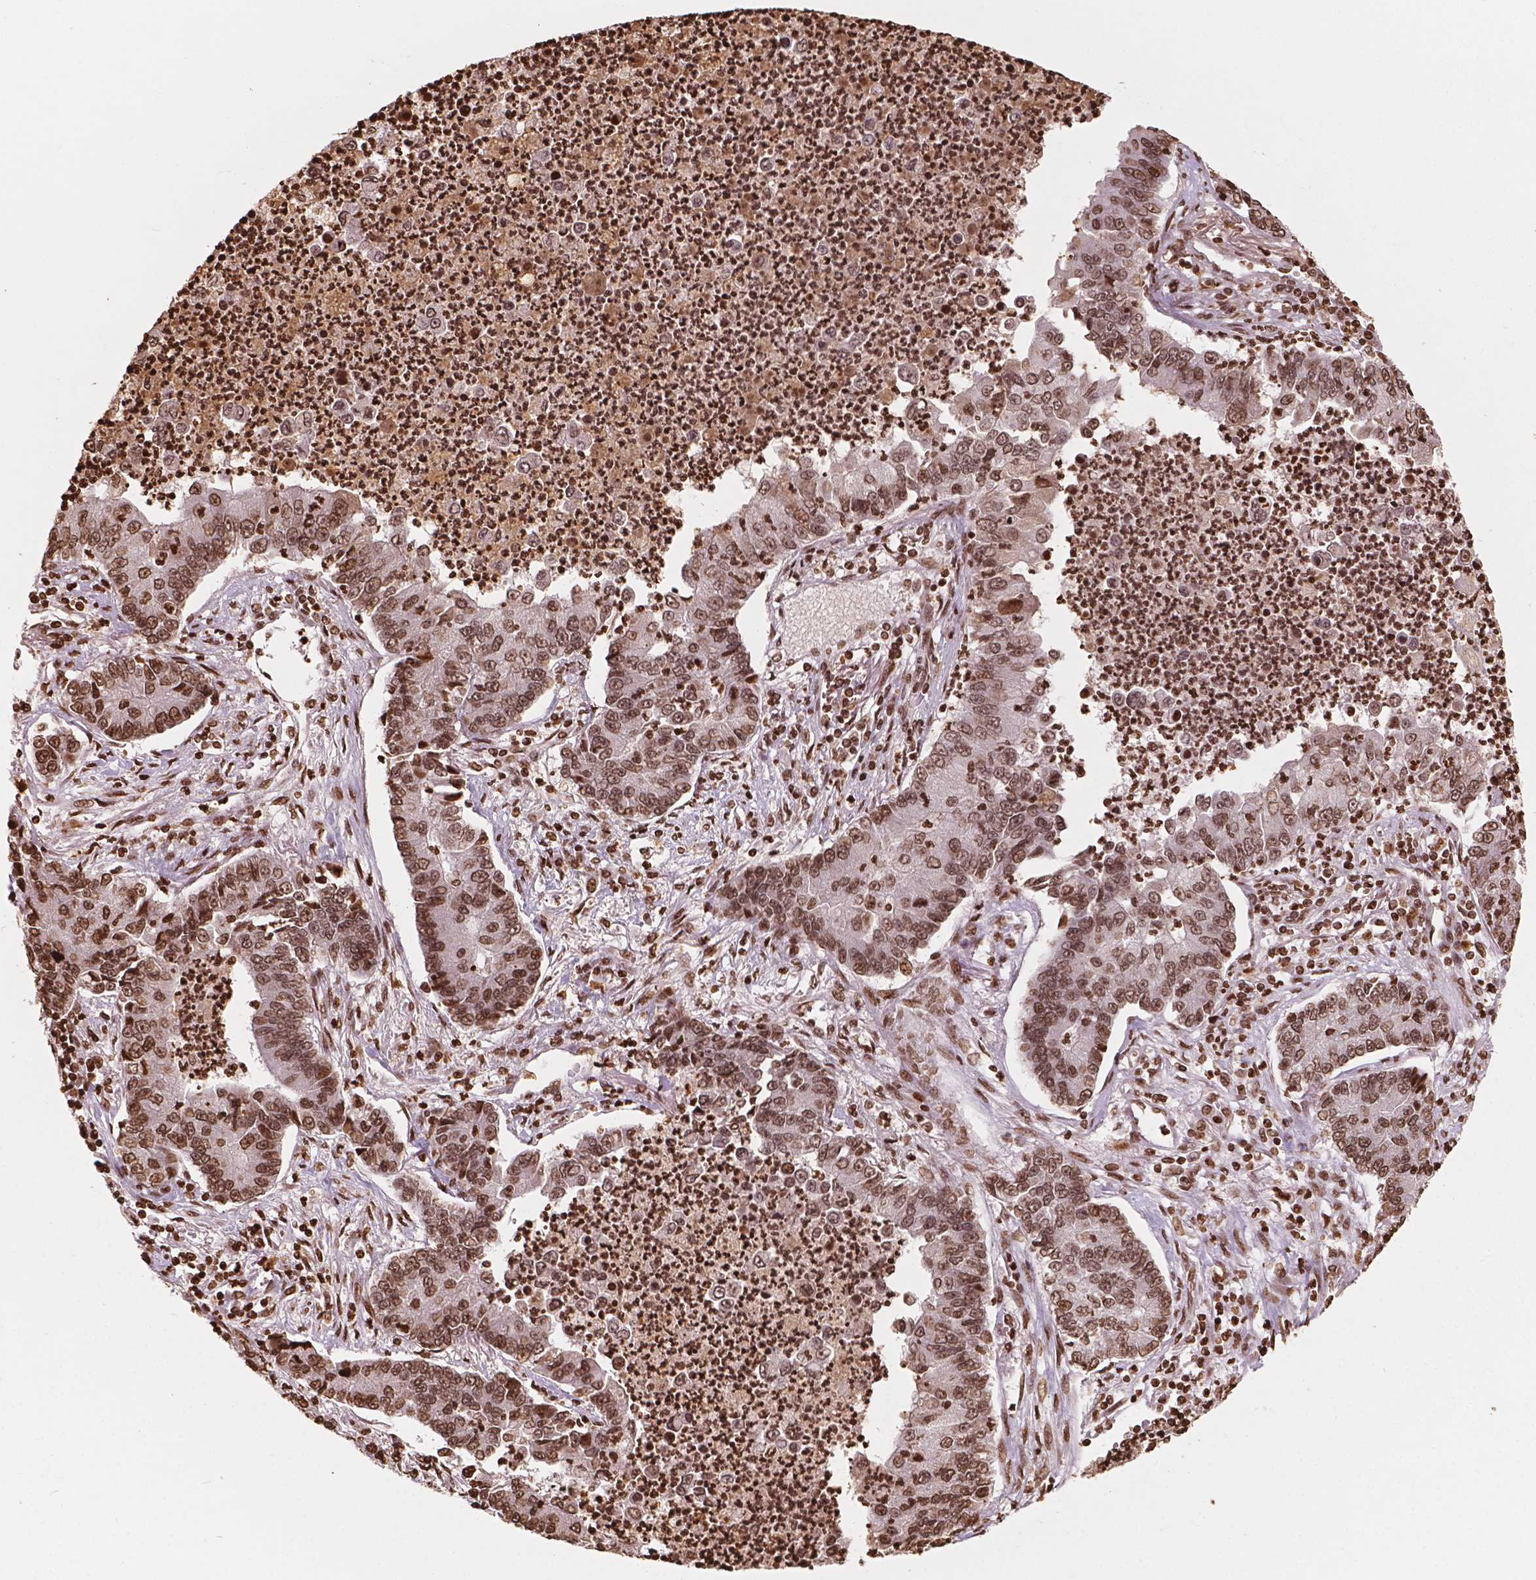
{"staining": {"intensity": "moderate", "quantity": ">75%", "location": "nuclear"}, "tissue": "lung cancer", "cell_type": "Tumor cells", "image_type": "cancer", "snomed": [{"axis": "morphology", "description": "Adenocarcinoma, NOS"}, {"axis": "topography", "description": "Lung"}], "caption": "The immunohistochemical stain shows moderate nuclear staining in tumor cells of adenocarcinoma (lung) tissue.", "gene": "H3C7", "patient": {"sex": "female", "age": 57}}